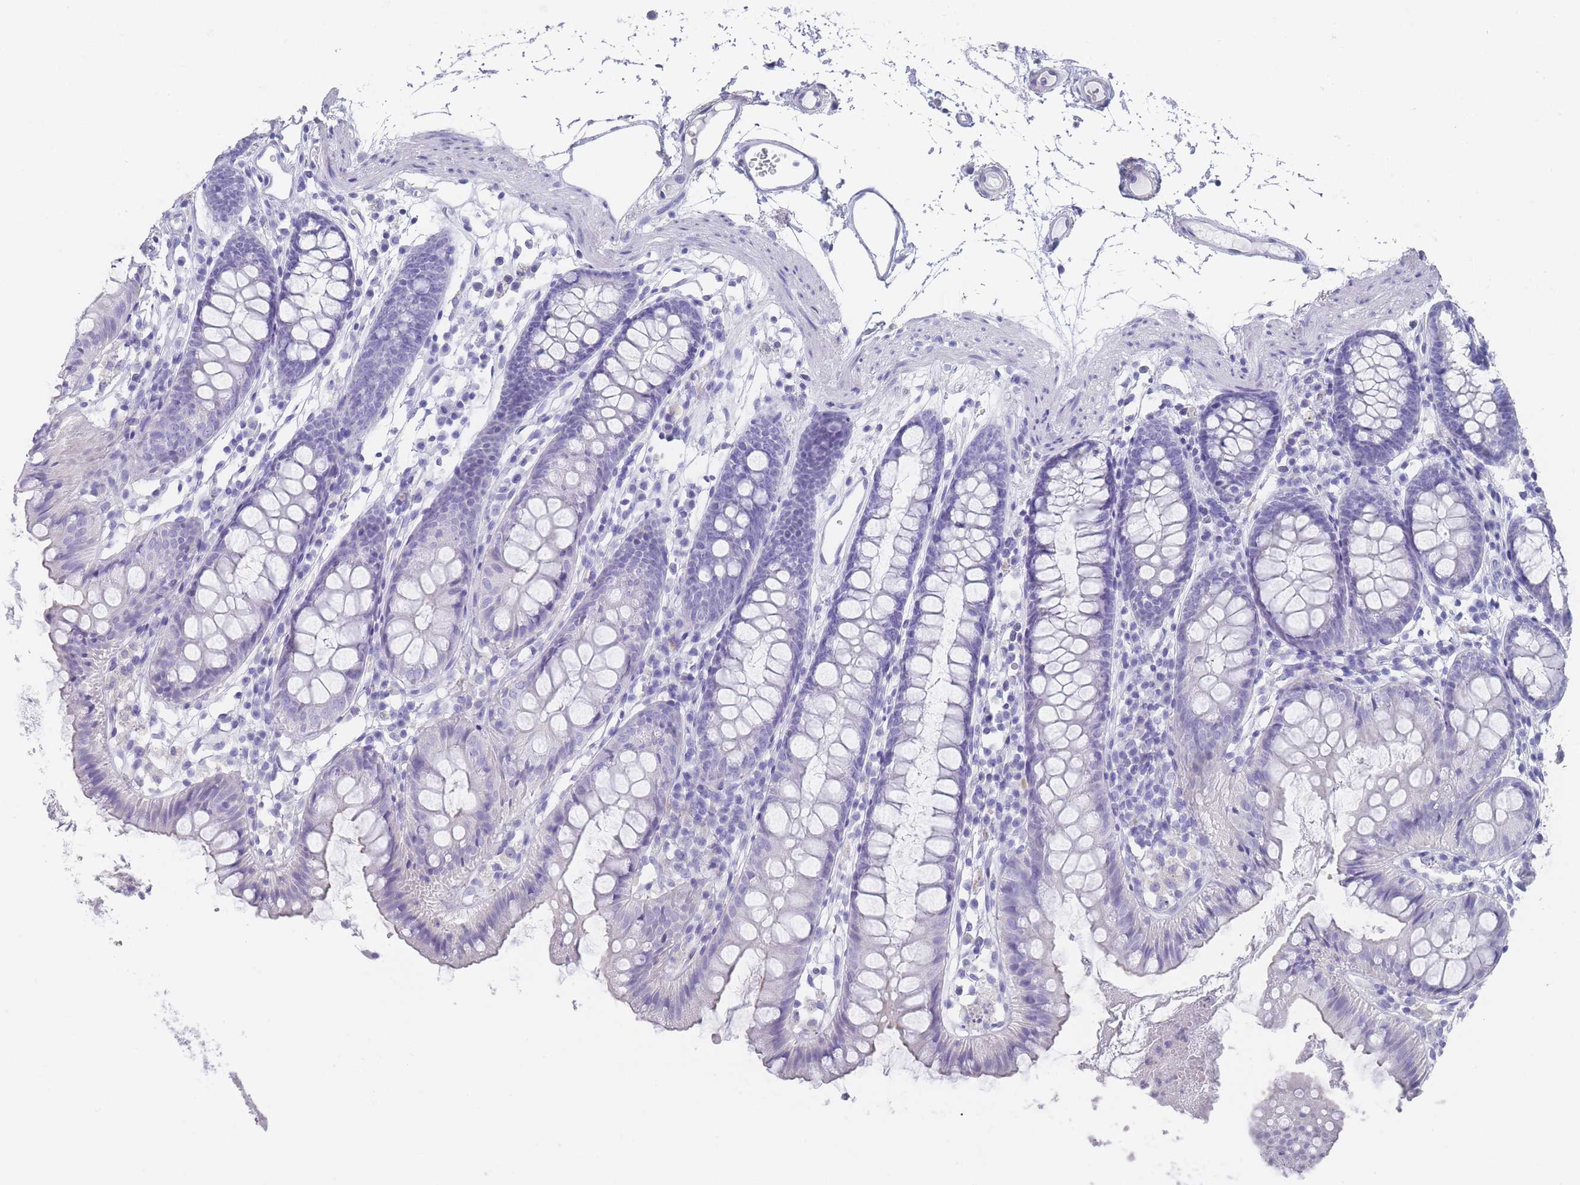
{"staining": {"intensity": "negative", "quantity": "none", "location": "none"}, "tissue": "colon", "cell_type": "Endothelial cells", "image_type": "normal", "snomed": [{"axis": "morphology", "description": "Normal tissue, NOS"}, {"axis": "topography", "description": "Colon"}], "caption": "Normal colon was stained to show a protein in brown. There is no significant positivity in endothelial cells. (Immunohistochemistry (ihc), brightfield microscopy, high magnification).", "gene": "RAB2B", "patient": {"sex": "female", "age": 84}}